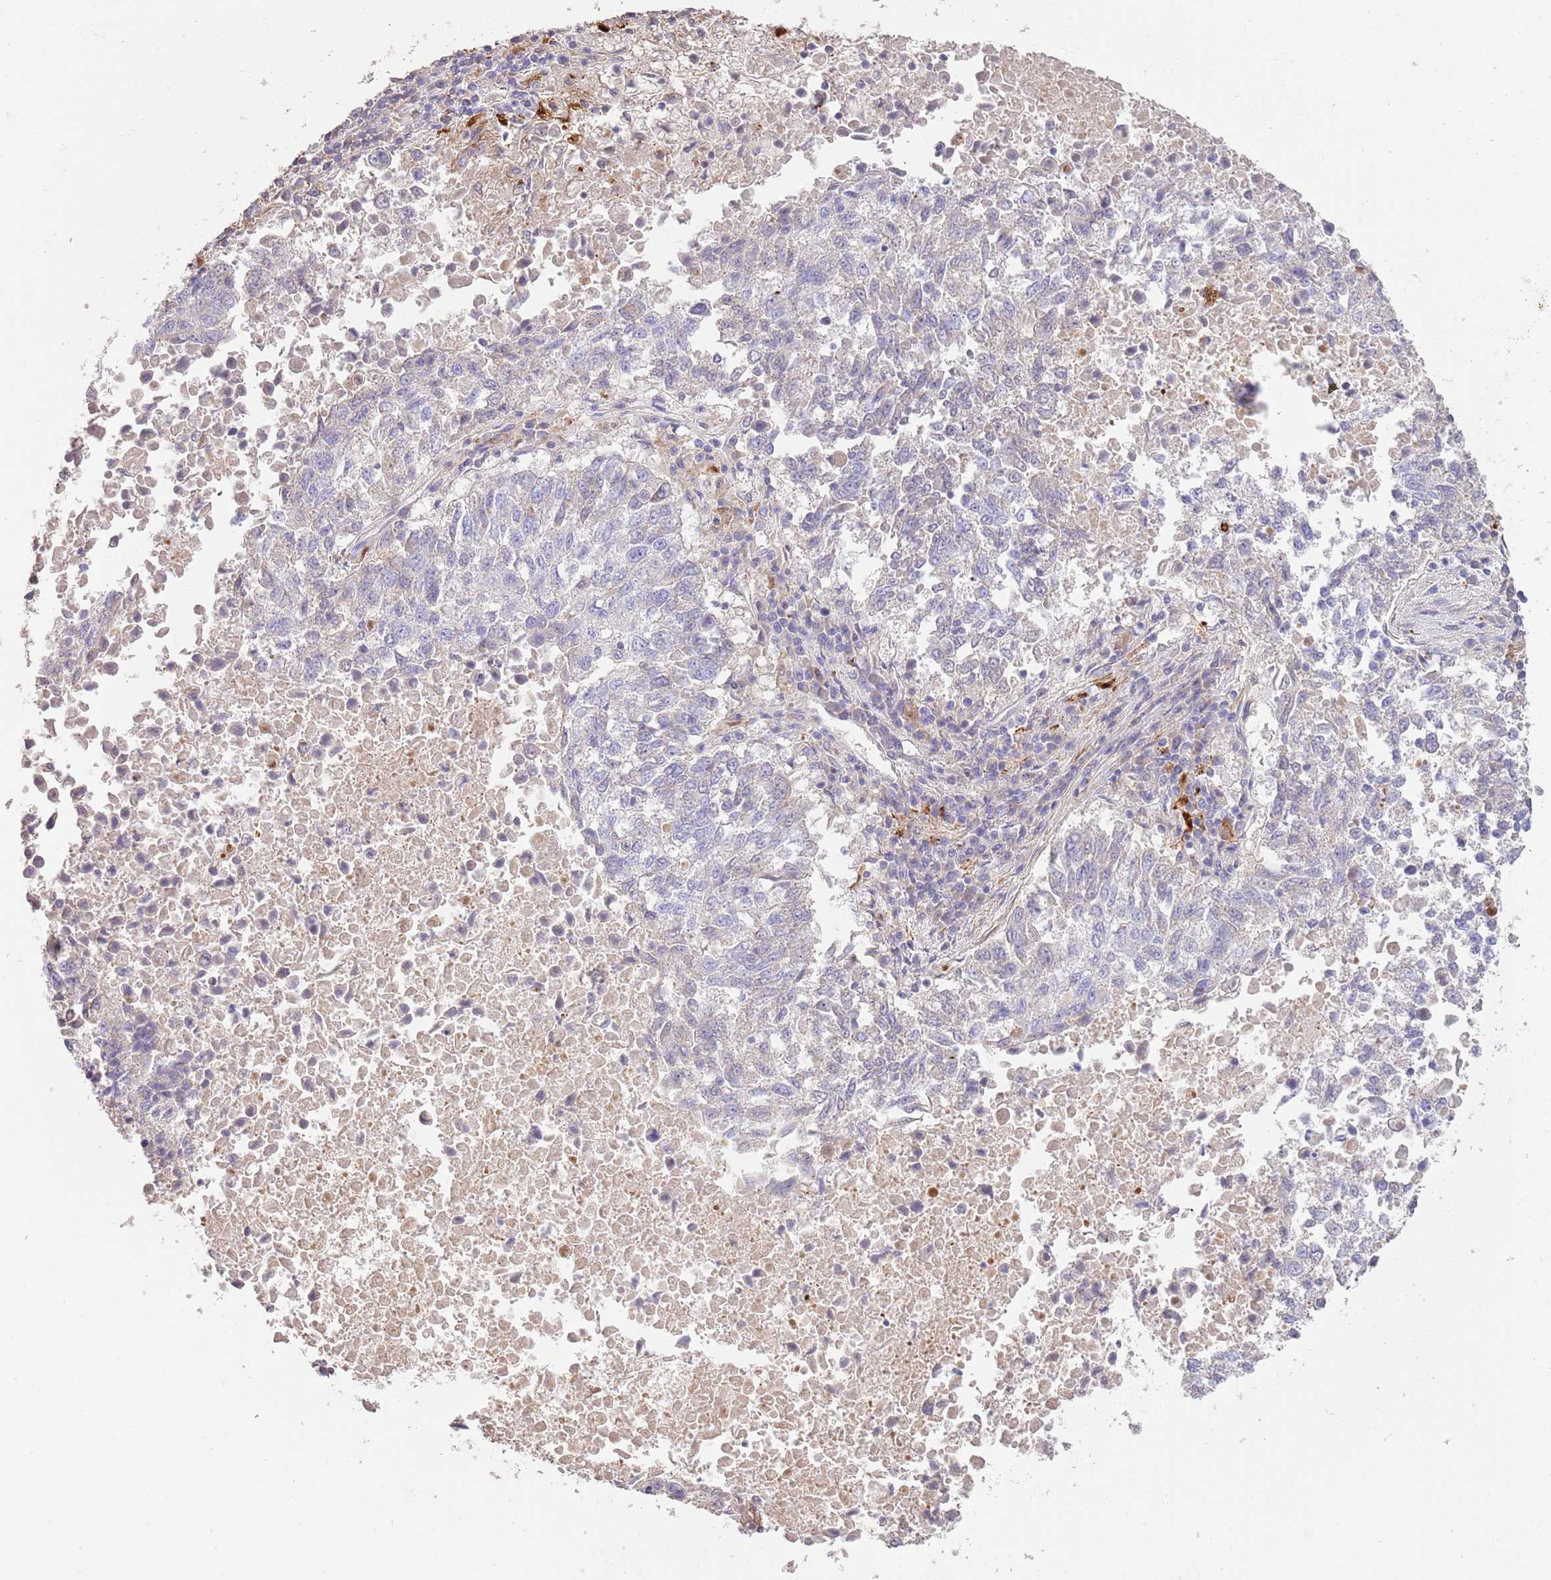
{"staining": {"intensity": "negative", "quantity": "none", "location": "none"}, "tissue": "lung cancer", "cell_type": "Tumor cells", "image_type": "cancer", "snomed": [{"axis": "morphology", "description": "Squamous cell carcinoma, NOS"}, {"axis": "topography", "description": "Lung"}], "caption": "A histopathology image of lung cancer (squamous cell carcinoma) stained for a protein shows no brown staining in tumor cells. (Immunohistochemistry, brightfield microscopy, high magnification).", "gene": "SFTPA1", "patient": {"sex": "male", "age": 73}}